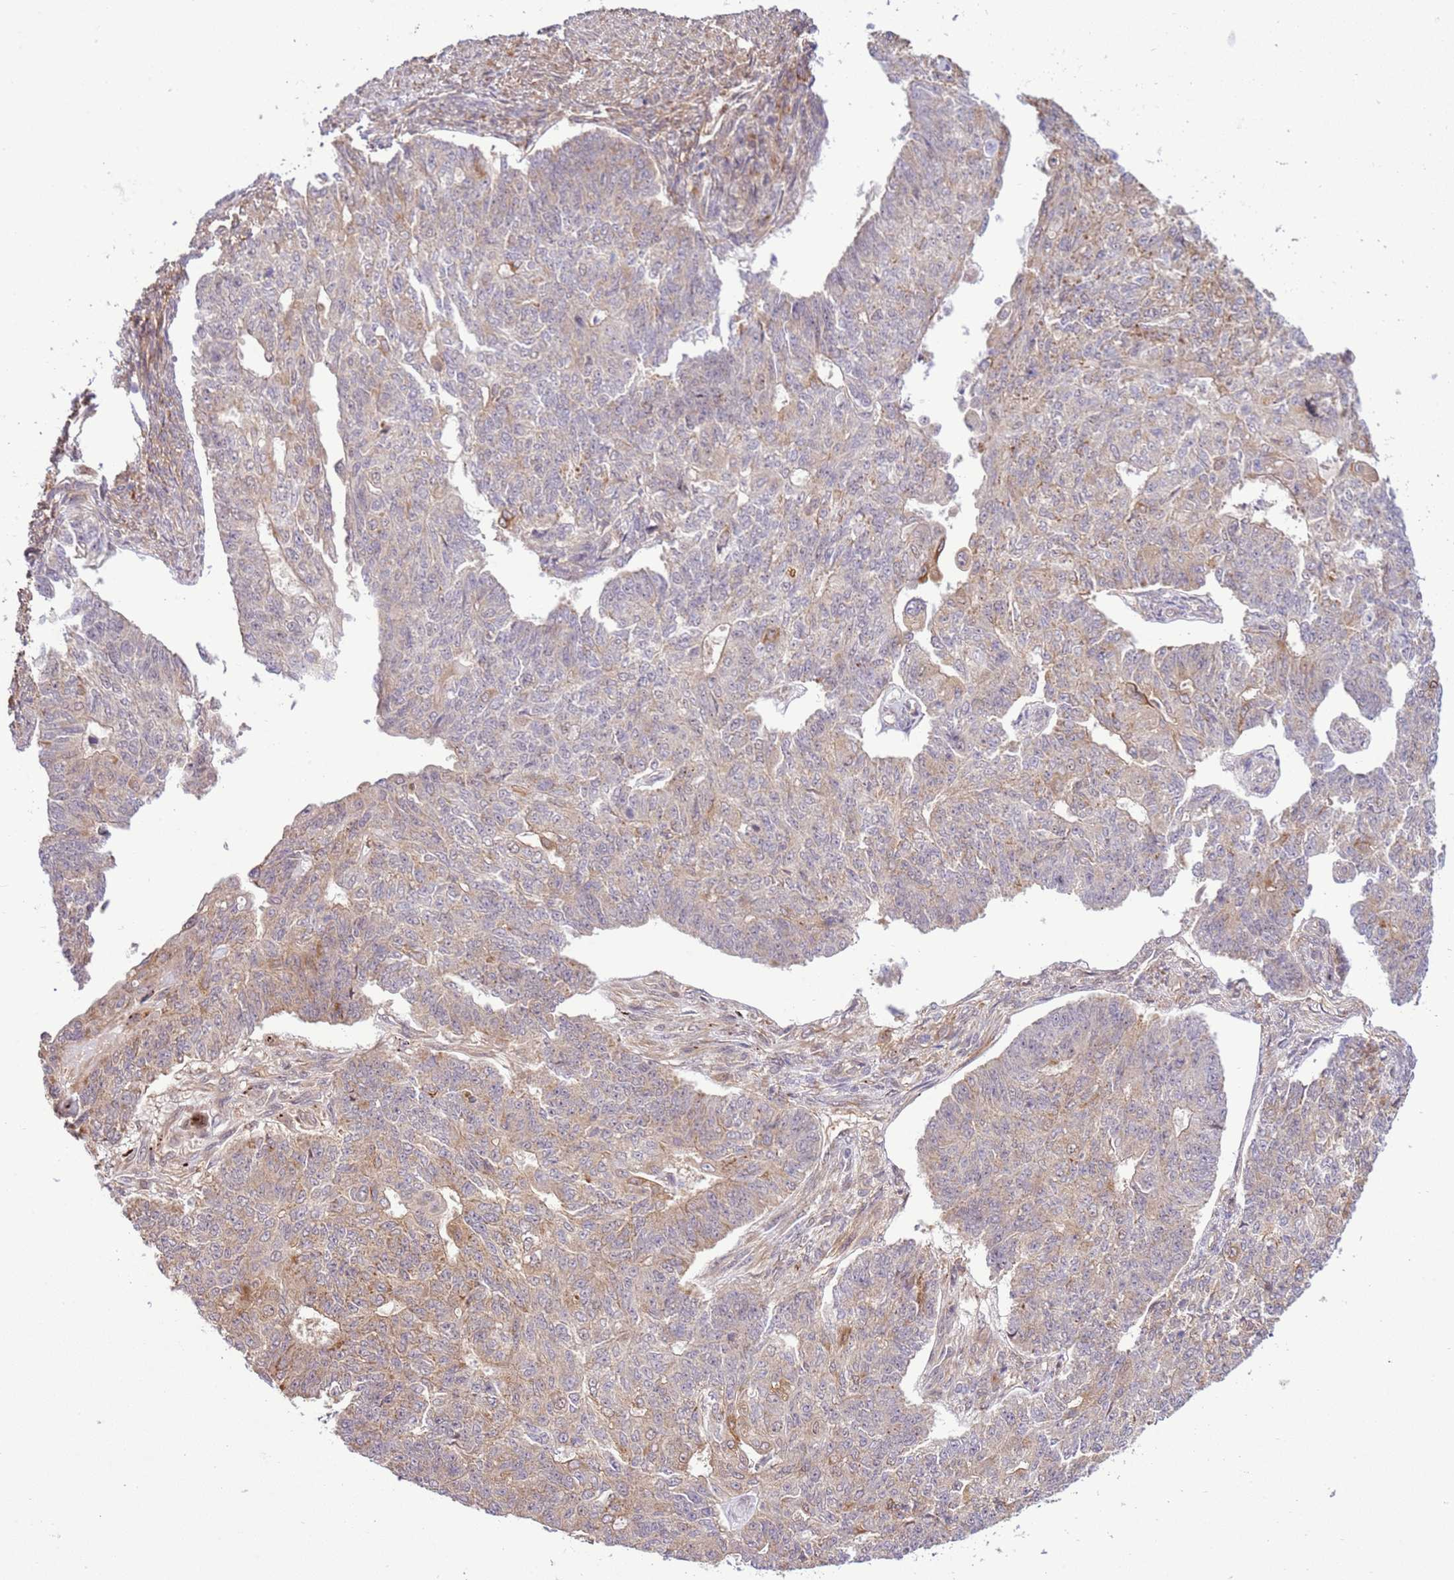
{"staining": {"intensity": "weak", "quantity": "25%-75%", "location": "cytoplasmic/membranous"}, "tissue": "endometrial cancer", "cell_type": "Tumor cells", "image_type": "cancer", "snomed": [{"axis": "morphology", "description": "Adenocarcinoma, NOS"}, {"axis": "topography", "description": "Endometrium"}], "caption": "The histopathology image displays staining of endometrial adenocarcinoma, revealing weak cytoplasmic/membranous protein expression (brown color) within tumor cells.", "gene": "SCARA3", "patient": {"sex": "female", "age": 32}}